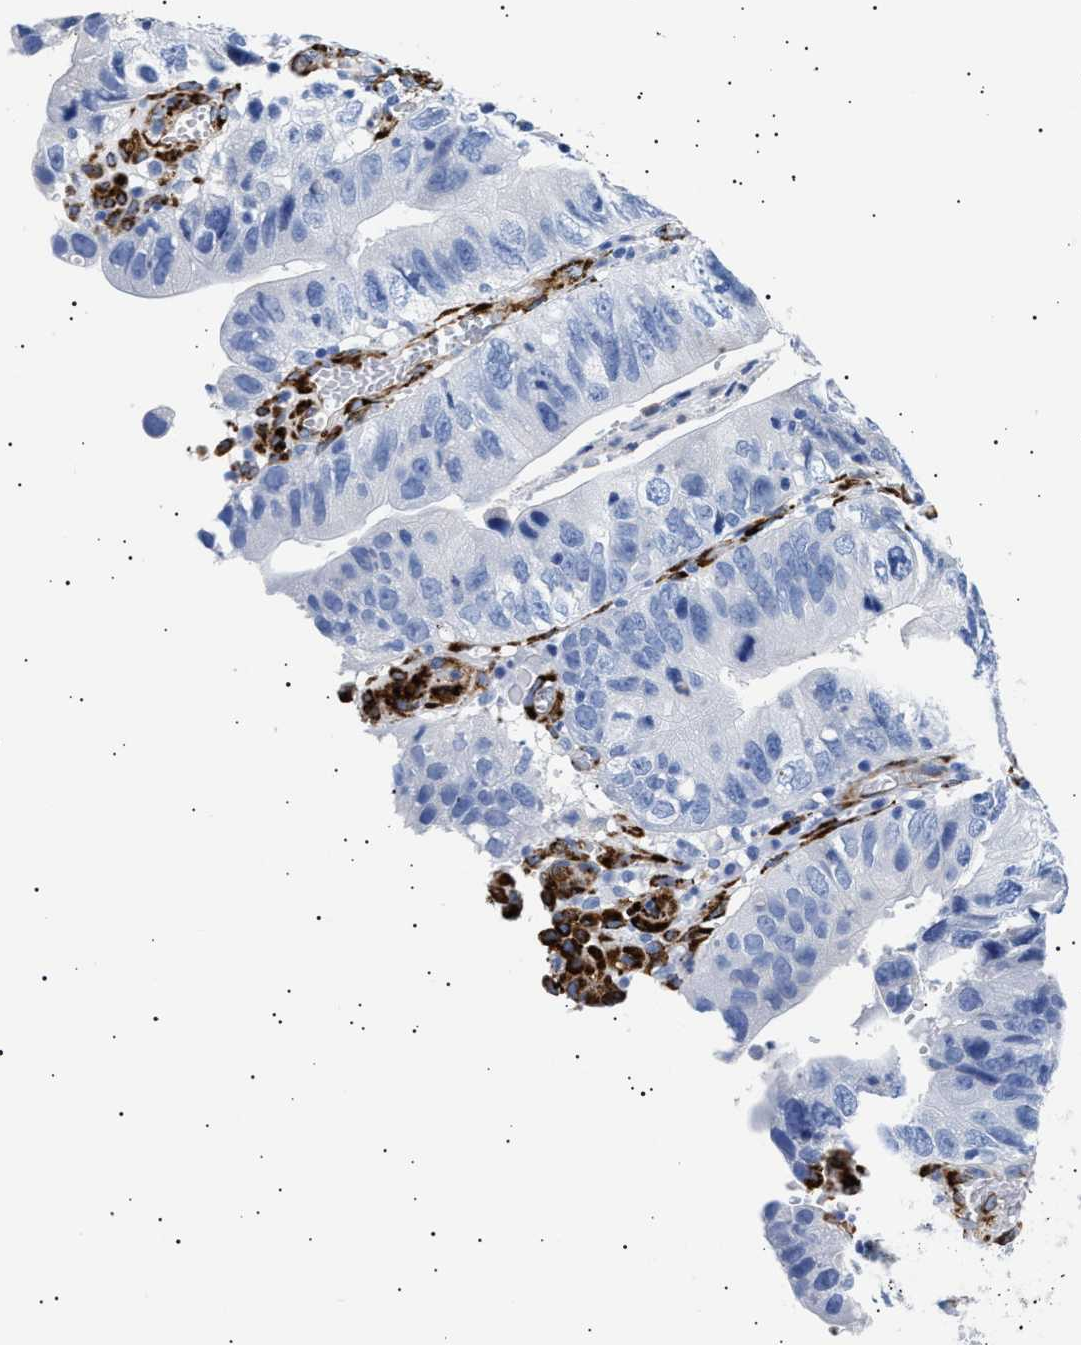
{"staining": {"intensity": "negative", "quantity": "none", "location": "none"}, "tissue": "stomach cancer", "cell_type": "Tumor cells", "image_type": "cancer", "snomed": [{"axis": "morphology", "description": "Adenocarcinoma, NOS"}, {"axis": "topography", "description": "Stomach"}], "caption": "This is an immunohistochemistry (IHC) image of human adenocarcinoma (stomach). There is no positivity in tumor cells.", "gene": "HEMGN", "patient": {"sex": "male", "age": 59}}